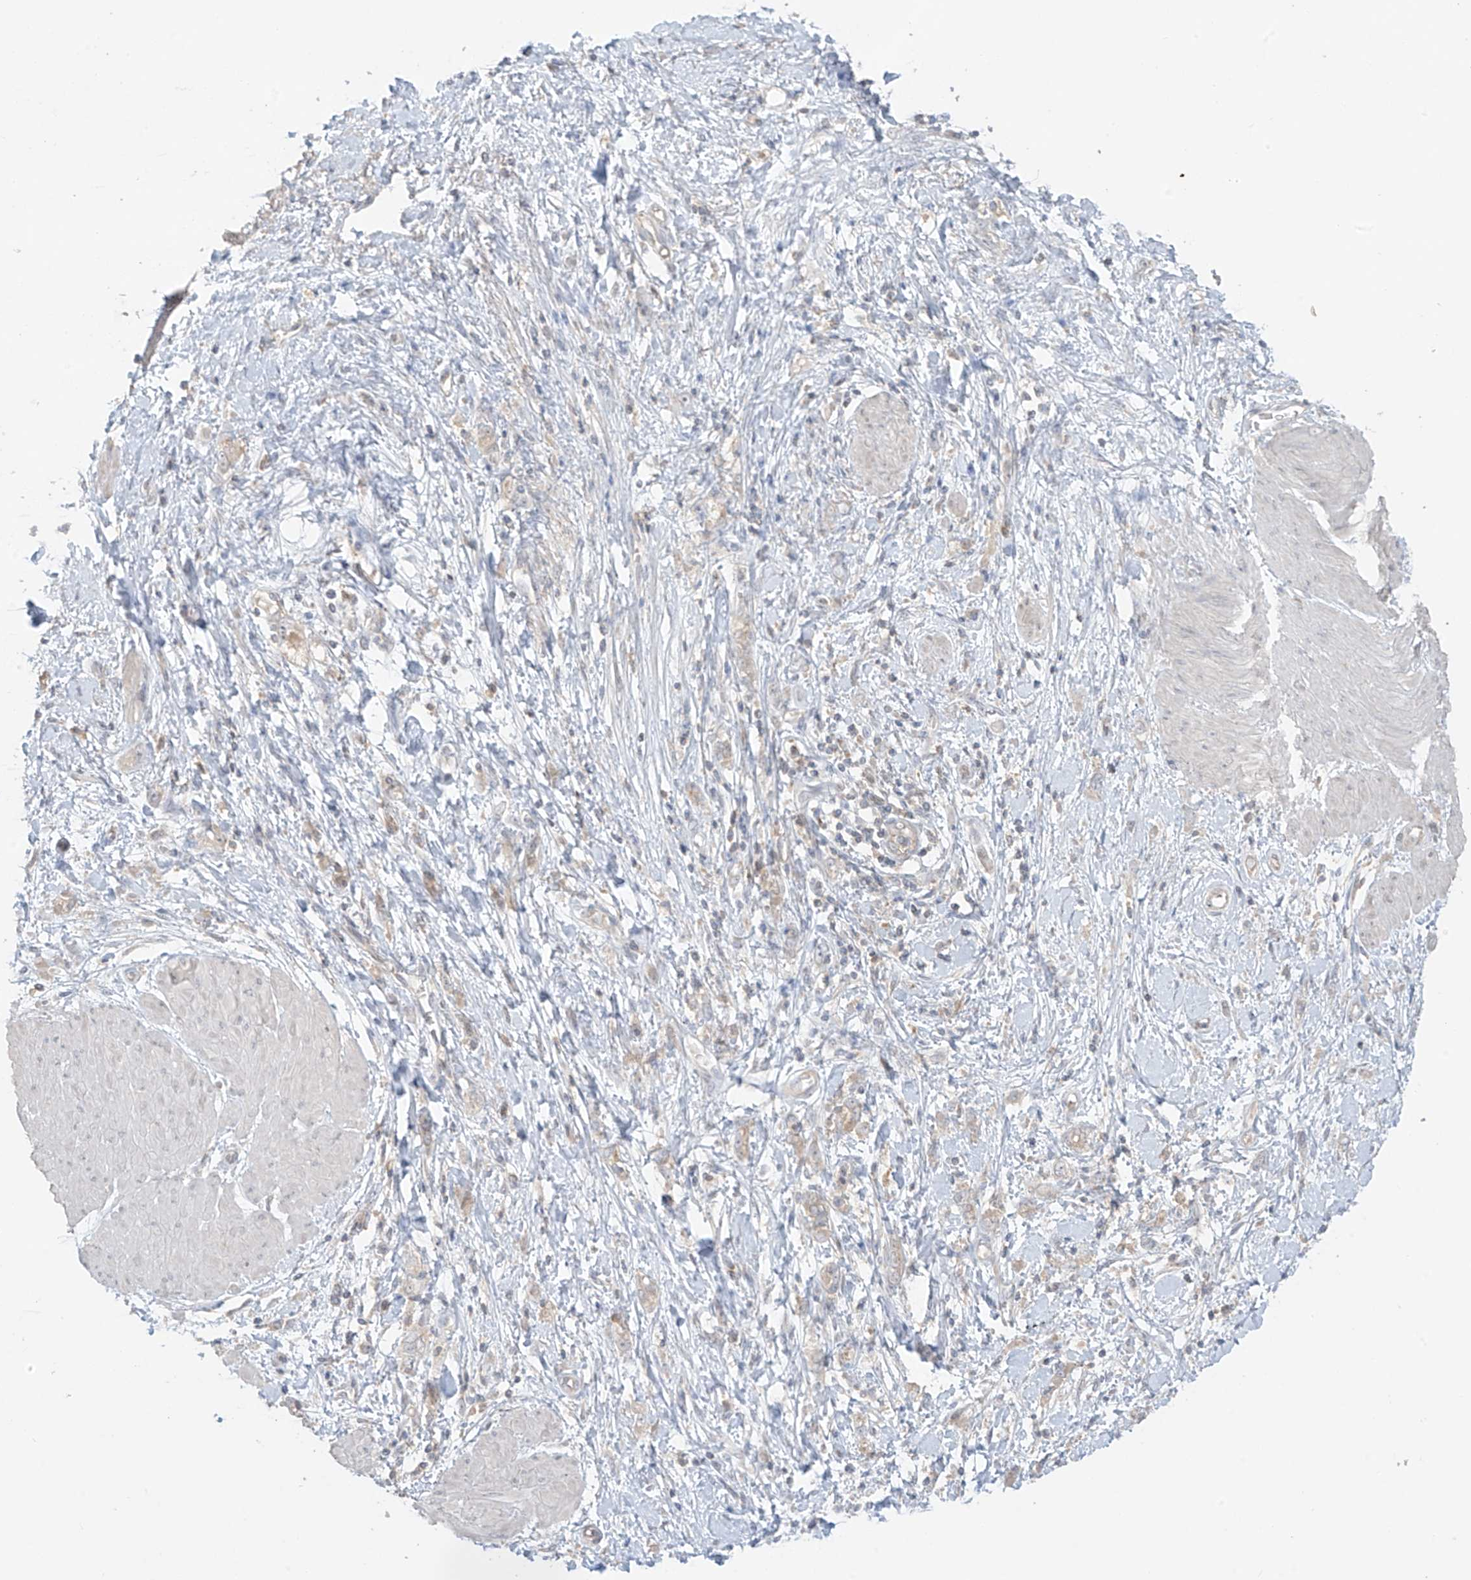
{"staining": {"intensity": "negative", "quantity": "none", "location": "none"}, "tissue": "stomach cancer", "cell_type": "Tumor cells", "image_type": "cancer", "snomed": [{"axis": "morphology", "description": "Adenocarcinoma, NOS"}, {"axis": "topography", "description": "Stomach"}], "caption": "Tumor cells show no significant protein positivity in adenocarcinoma (stomach).", "gene": "ANGEL2", "patient": {"sex": "female", "age": 76}}